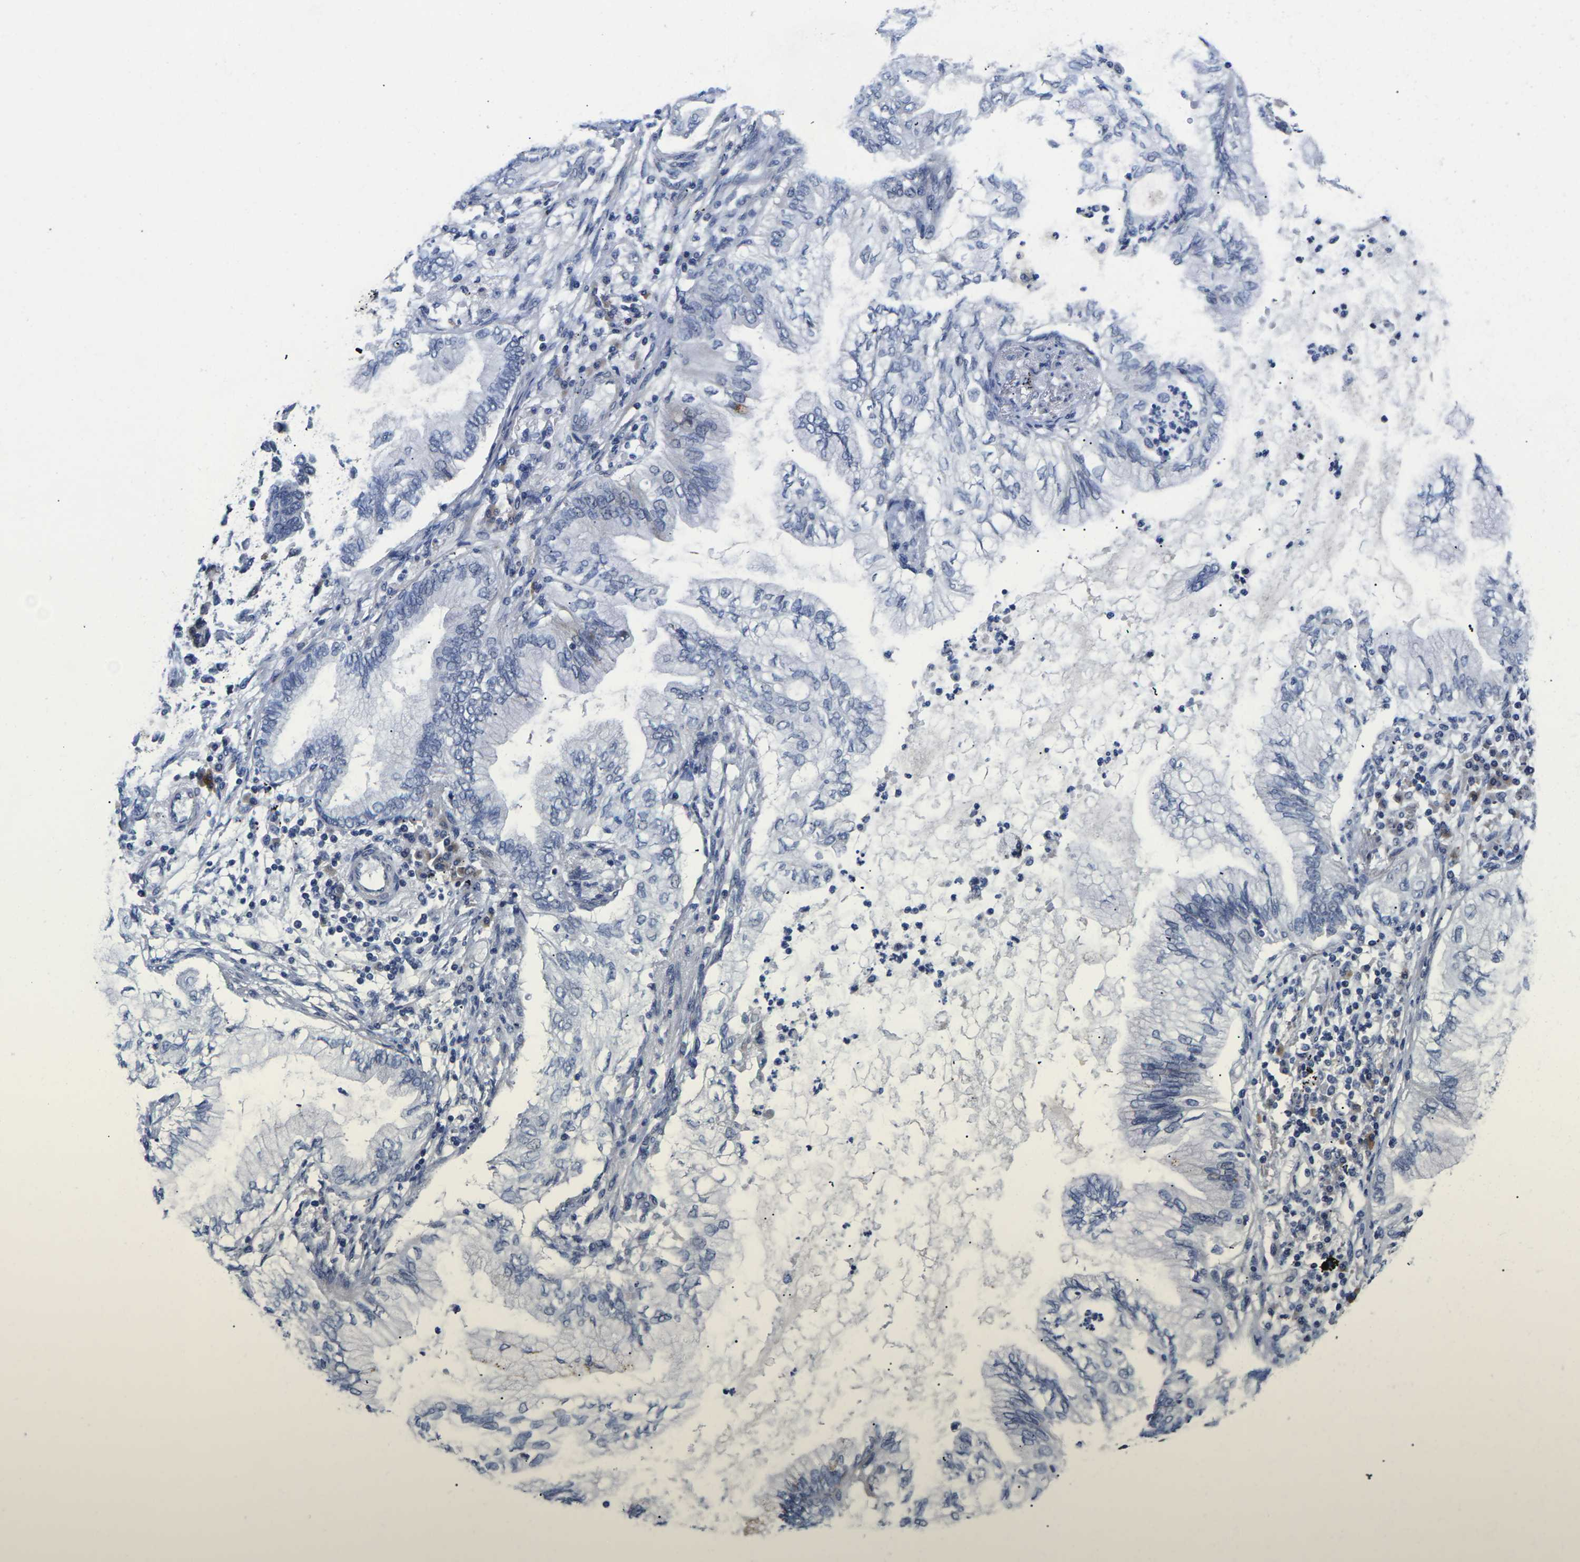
{"staining": {"intensity": "negative", "quantity": "none", "location": "none"}, "tissue": "lung cancer", "cell_type": "Tumor cells", "image_type": "cancer", "snomed": [{"axis": "morphology", "description": "Normal tissue, NOS"}, {"axis": "morphology", "description": "Adenocarcinoma, NOS"}, {"axis": "topography", "description": "Bronchus"}, {"axis": "topography", "description": "Lung"}], "caption": "Tumor cells are negative for brown protein staining in lung cancer.", "gene": "ST6GAL2", "patient": {"sex": "female", "age": 70}}